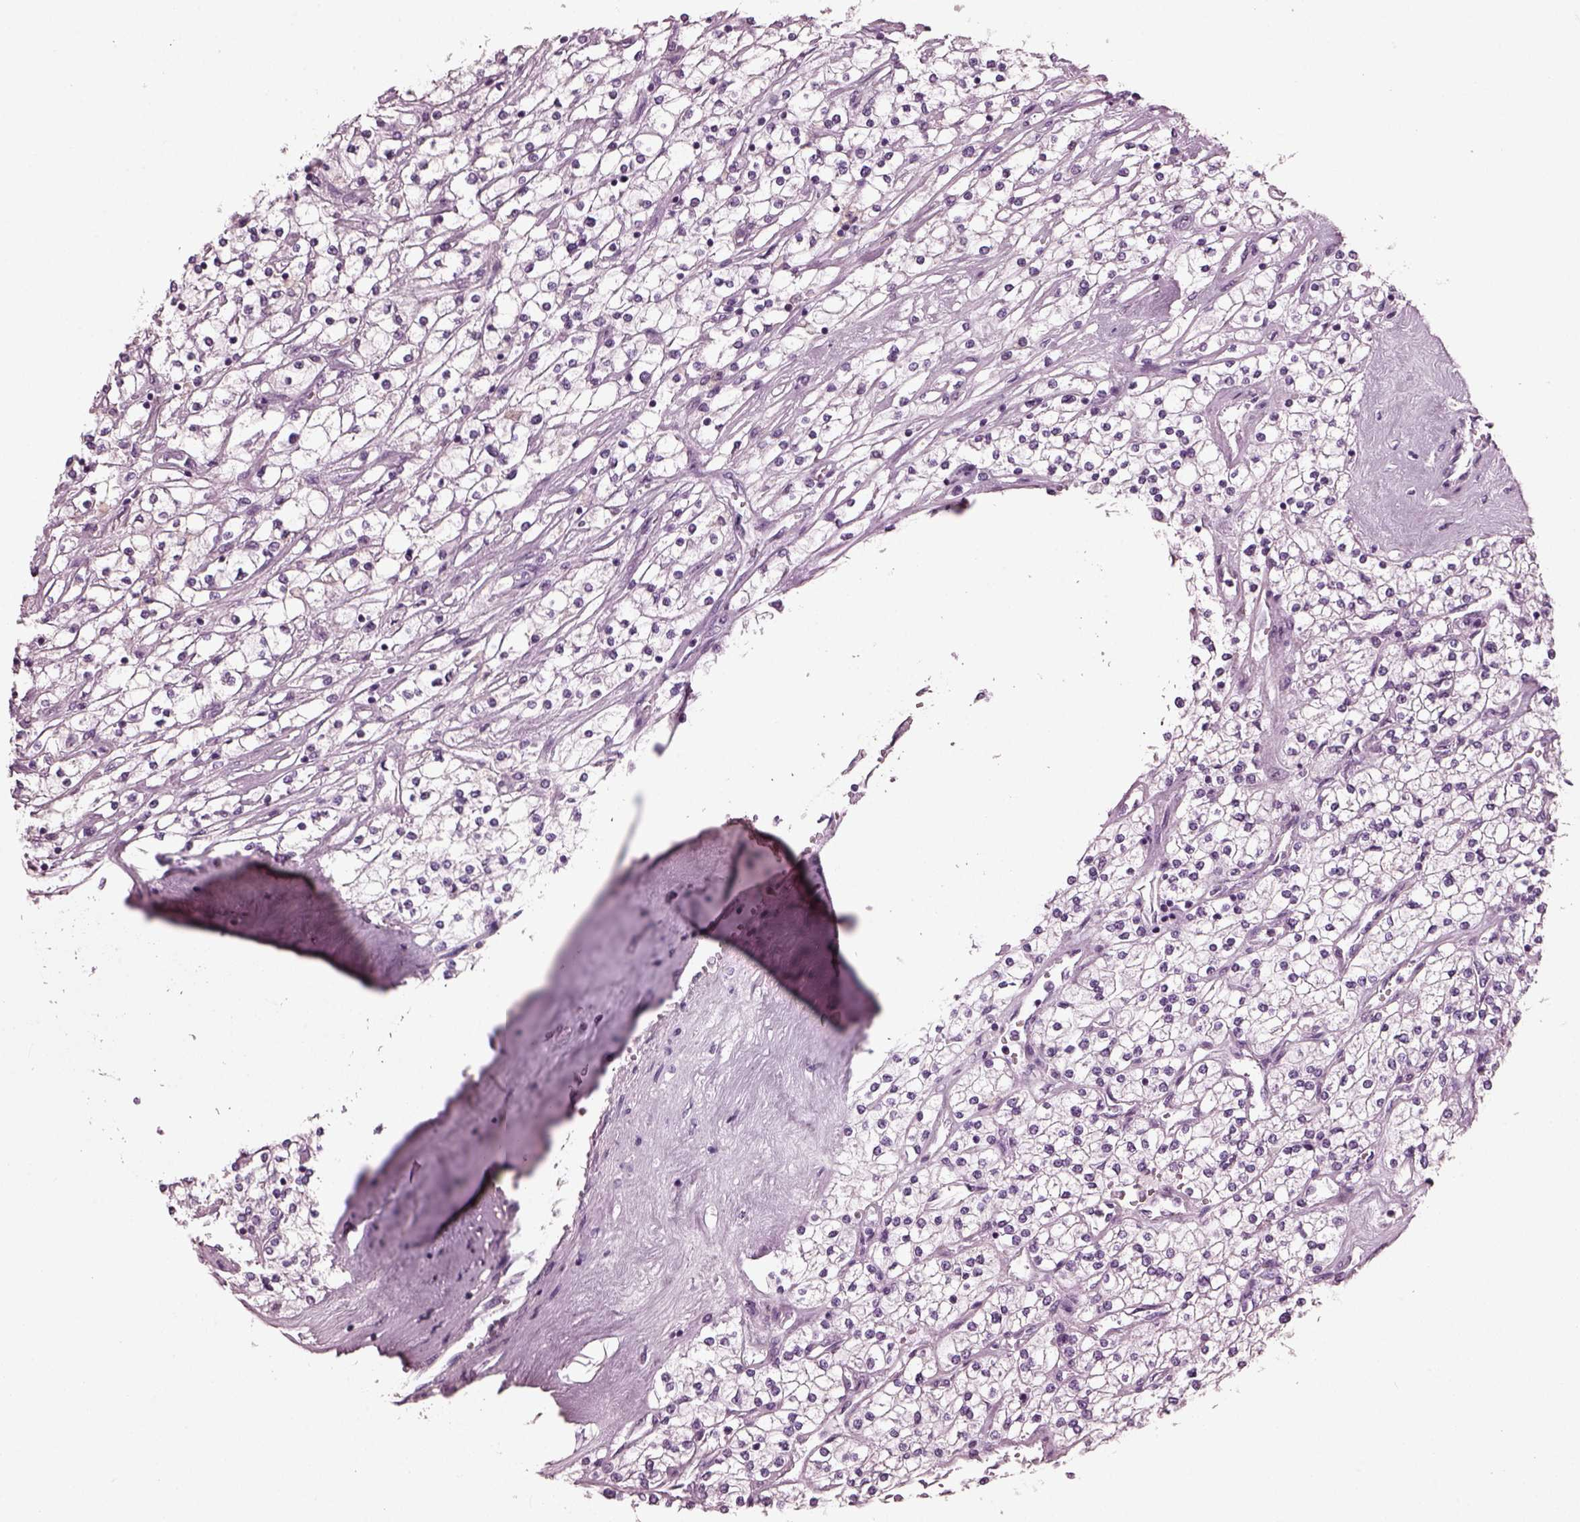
{"staining": {"intensity": "negative", "quantity": "none", "location": "none"}, "tissue": "renal cancer", "cell_type": "Tumor cells", "image_type": "cancer", "snomed": [{"axis": "morphology", "description": "Adenocarcinoma, NOS"}, {"axis": "topography", "description": "Kidney"}], "caption": "This is an immunohistochemistry image of human adenocarcinoma (renal). There is no positivity in tumor cells.", "gene": "SLC6A17", "patient": {"sex": "male", "age": 80}}